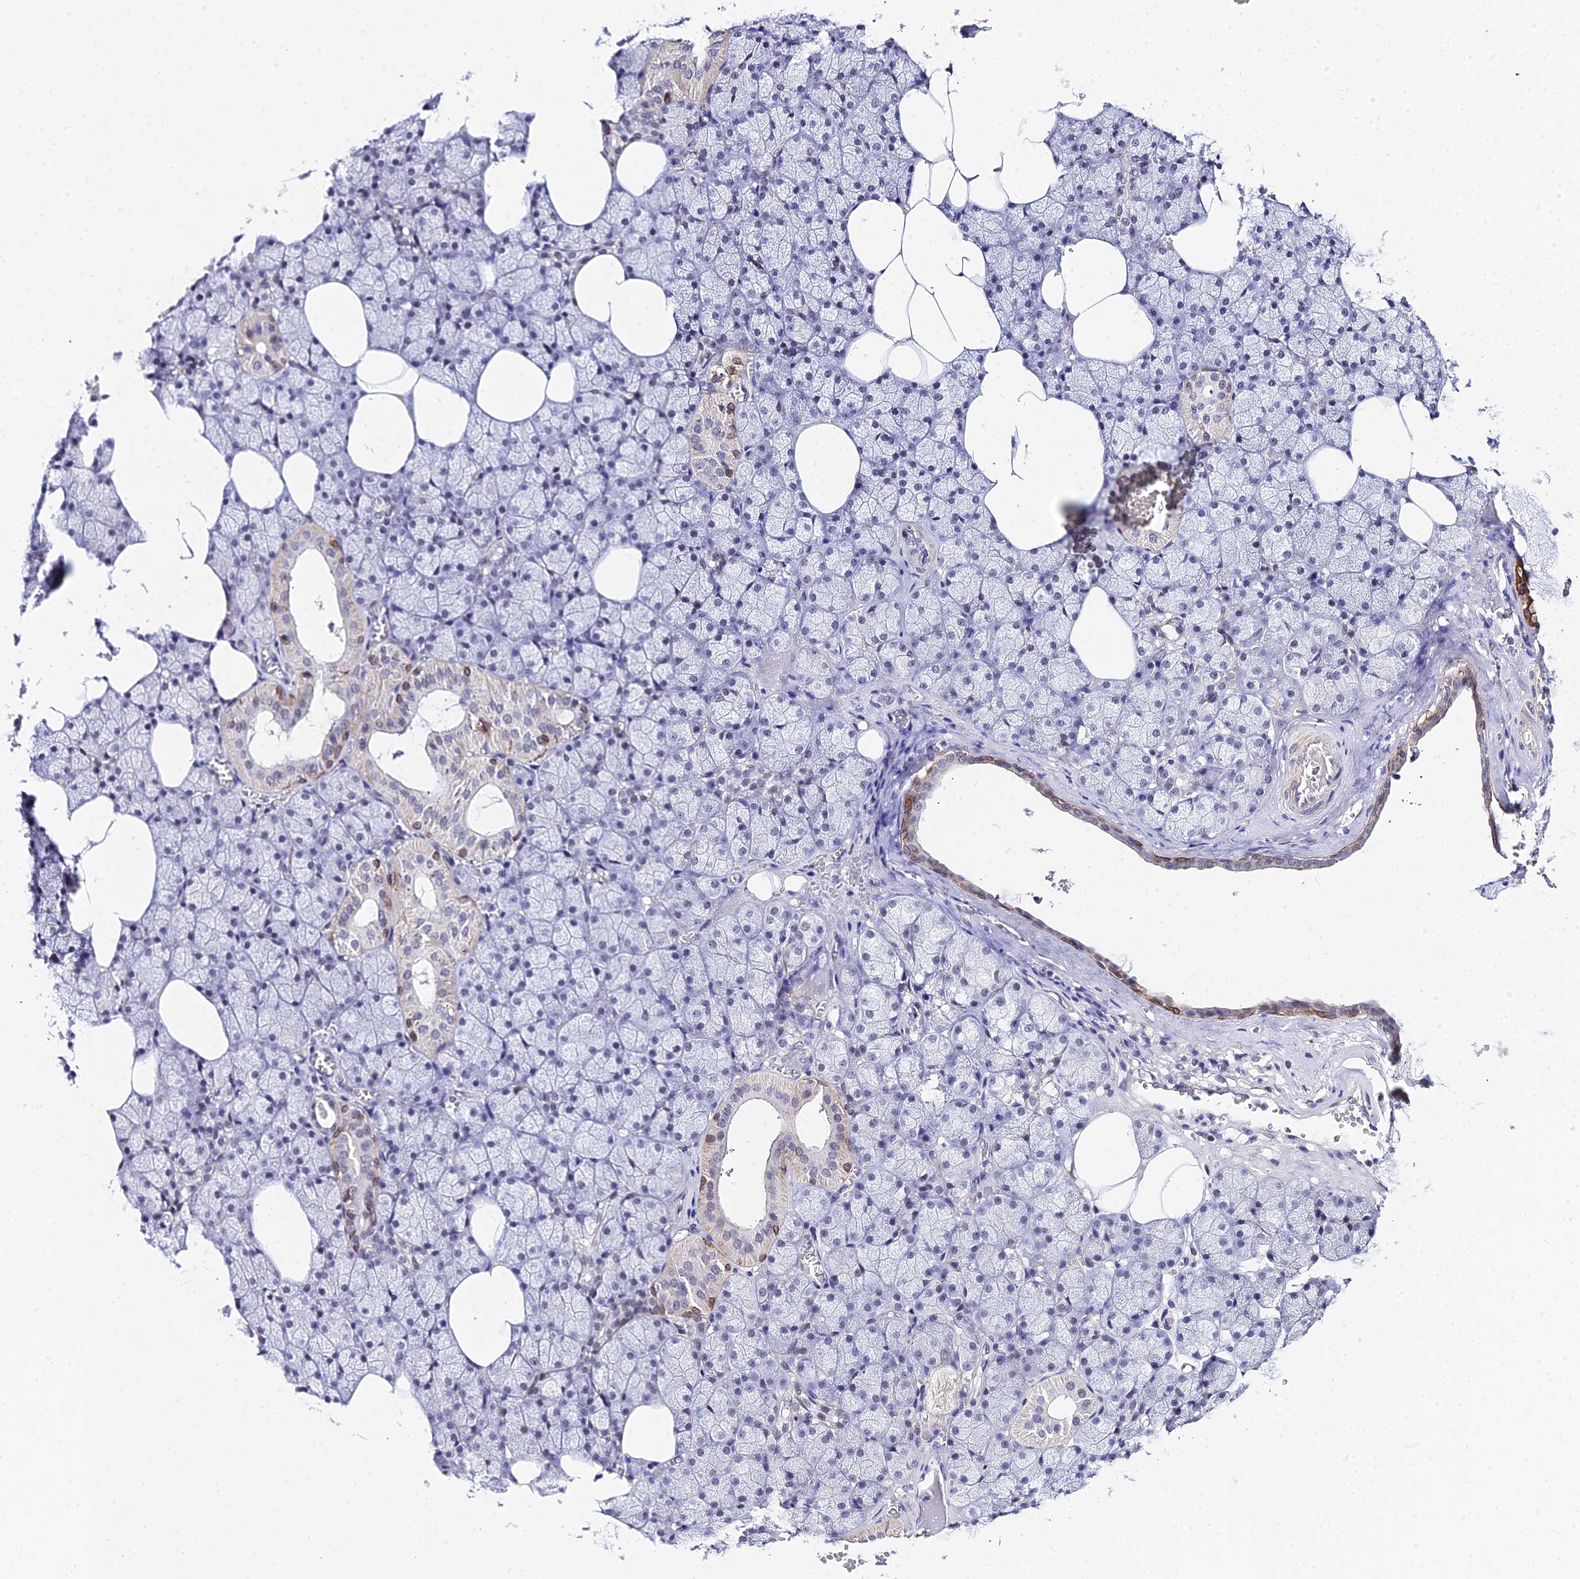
{"staining": {"intensity": "strong", "quantity": "<25%", "location": "cytoplasmic/membranous"}, "tissue": "salivary gland", "cell_type": "Glandular cells", "image_type": "normal", "snomed": [{"axis": "morphology", "description": "Normal tissue, NOS"}, {"axis": "topography", "description": "Salivary gland"}], "caption": "Unremarkable salivary gland was stained to show a protein in brown. There is medium levels of strong cytoplasmic/membranous expression in approximately <25% of glandular cells. (IHC, brightfield microscopy, high magnification).", "gene": "ZNF628", "patient": {"sex": "male", "age": 62}}